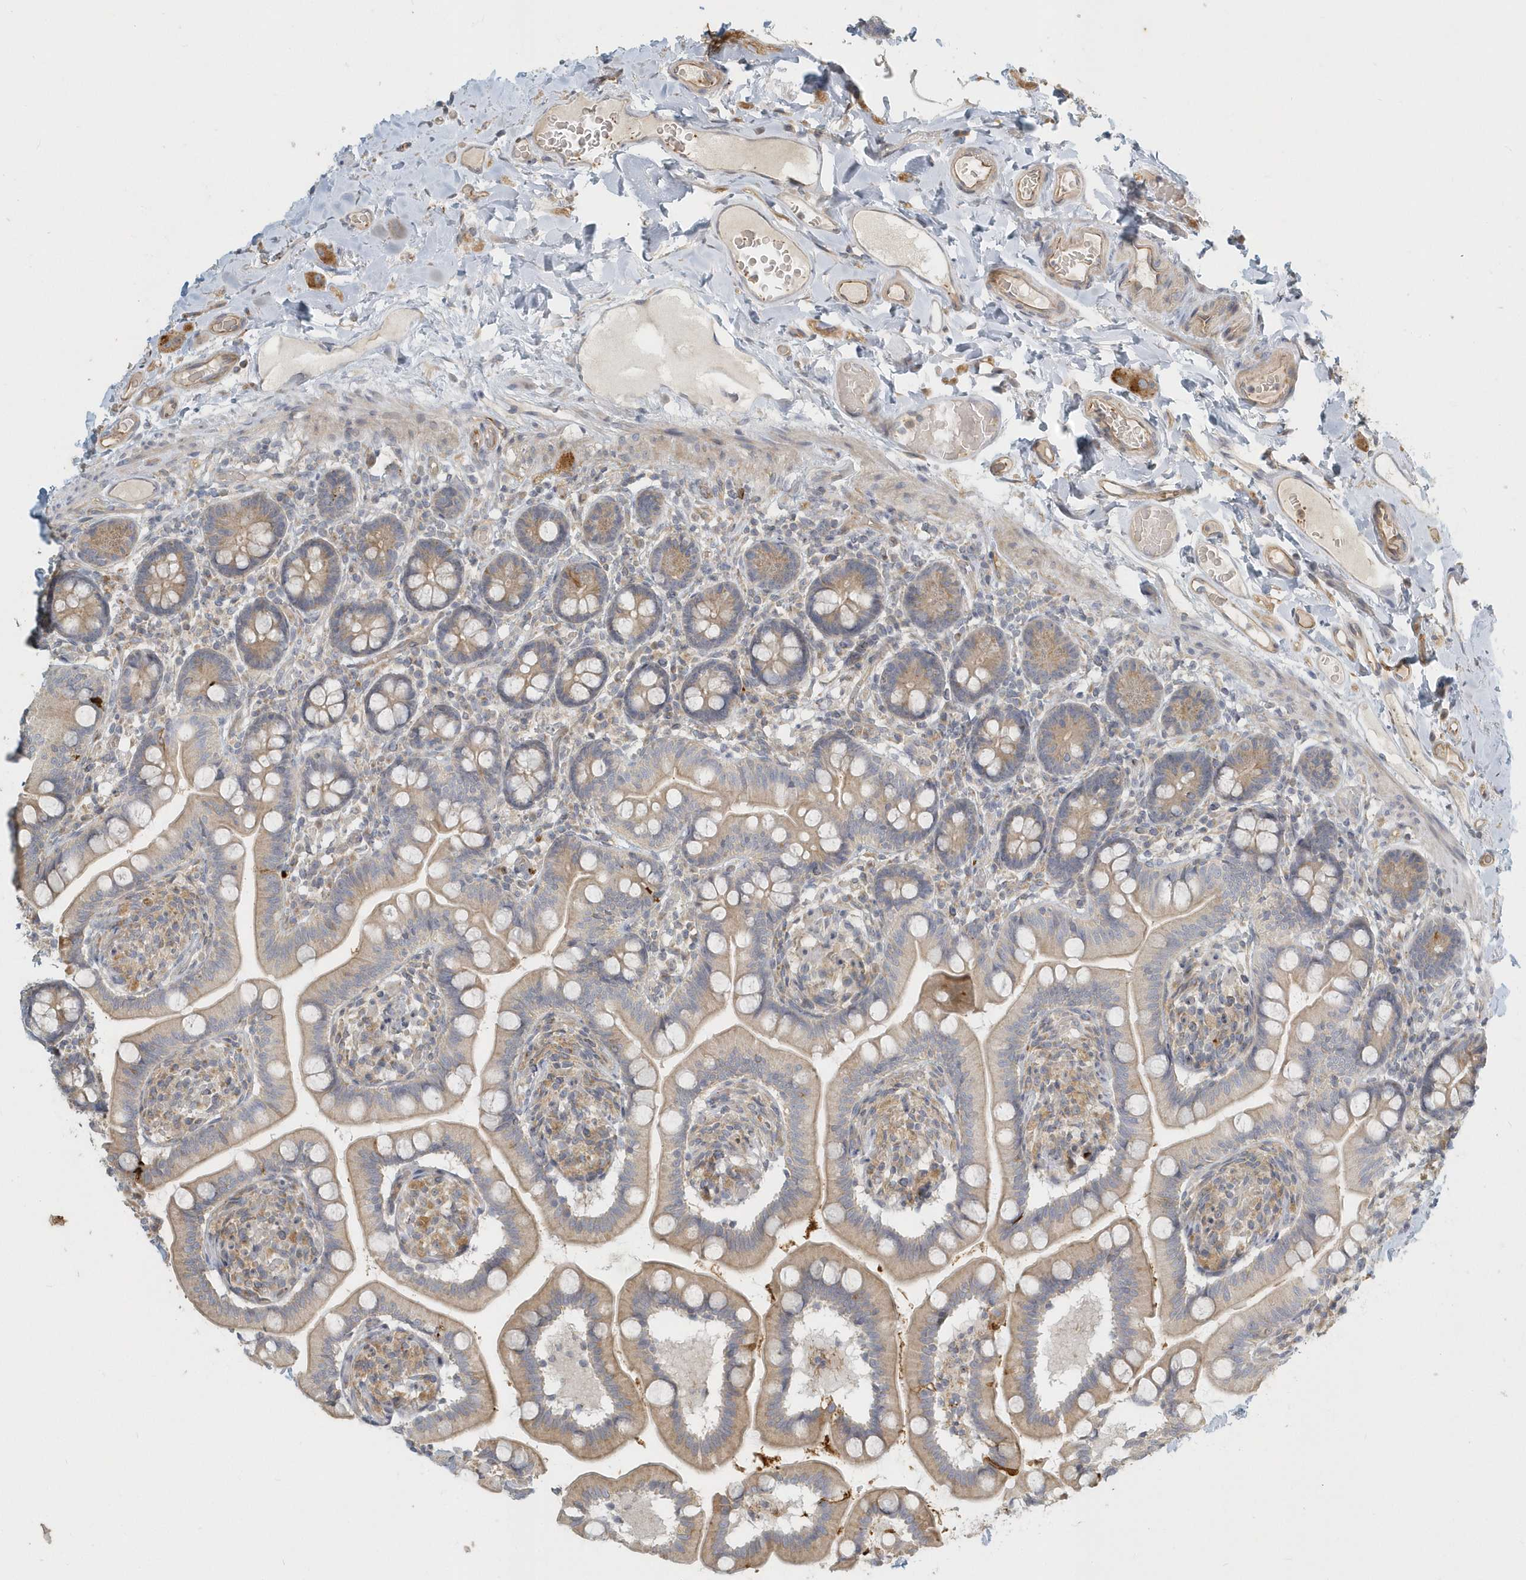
{"staining": {"intensity": "moderate", "quantity": ">75%", "location": "cytoplasmic/membranous"}, "tissue": "small intestine", "cell_type": "Glandular cells", "image_type": "normal", "snomed": [{"axis": "morphology", "description": "Normal tissue, NOS"}, {"axis": "topography", "description": "Small intestine"}], "caption": "IHC of unremarkable small intestine demonstrates medium levels of moderate cytoplasmic/membranous expression in about >75% of glandular cells. (DAB = brown stain, brightfield microscopy at high magnification).", "gene": "NAPB", "patient": {"sex": "female", "age": 64}}